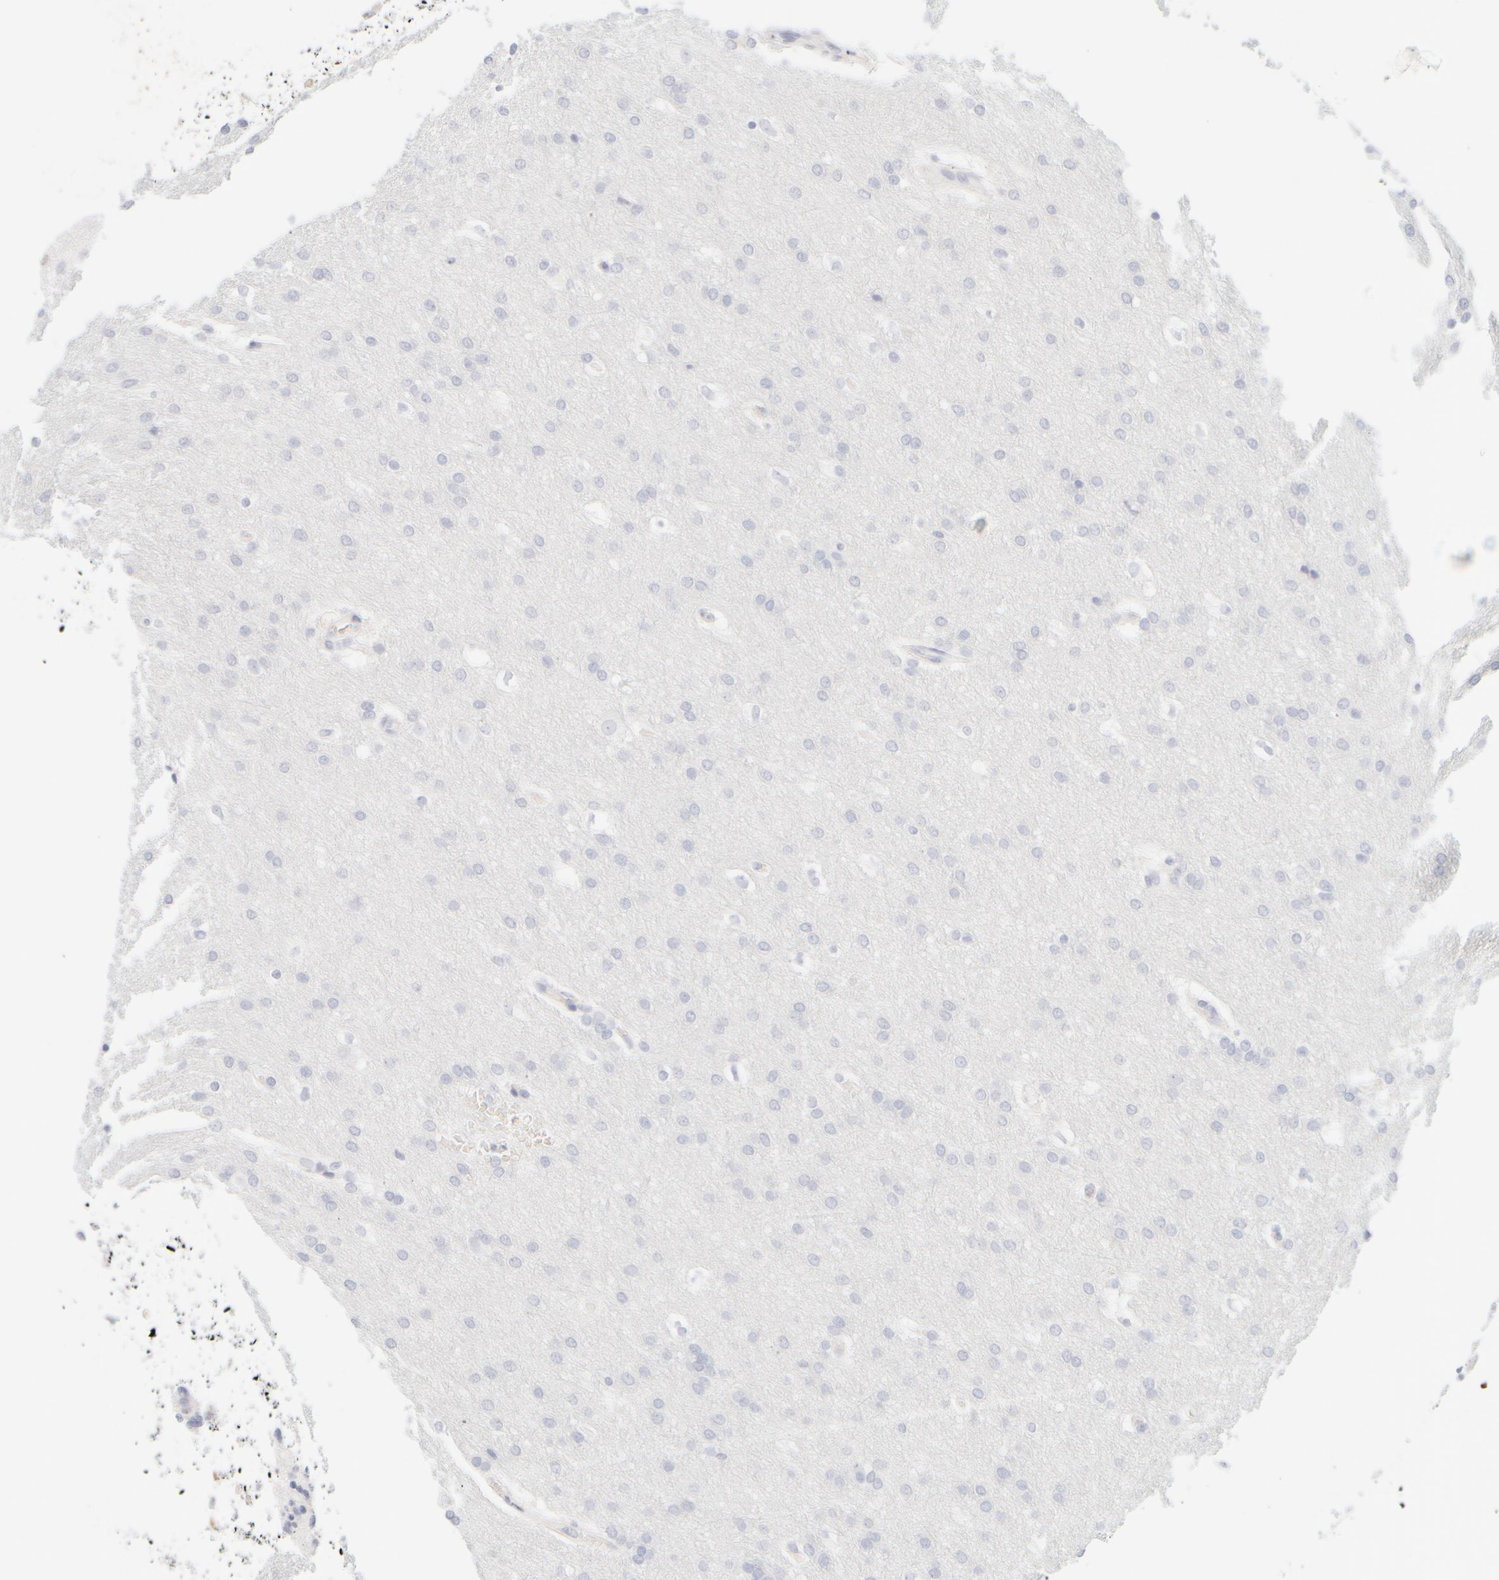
{"staining": {"intensity": "negative", "quantity": "none", "location": "none"}, "tissue": "glioma", "cell_type": "Tumor cells", "image_type": "cancer", "snomed": [{"axis": "morphology", "description": "Glioma, malignant, Low grade"}, {"axis": "topography", "description": "Brain"}], "caption": "This is an immunohistochemistry (IHC) photomicrograph of human malignant glioma (low-grade). There is no staining in tumor cells.", "gene": "KRT15", "patient": {"sex": "female", "age": 37}}